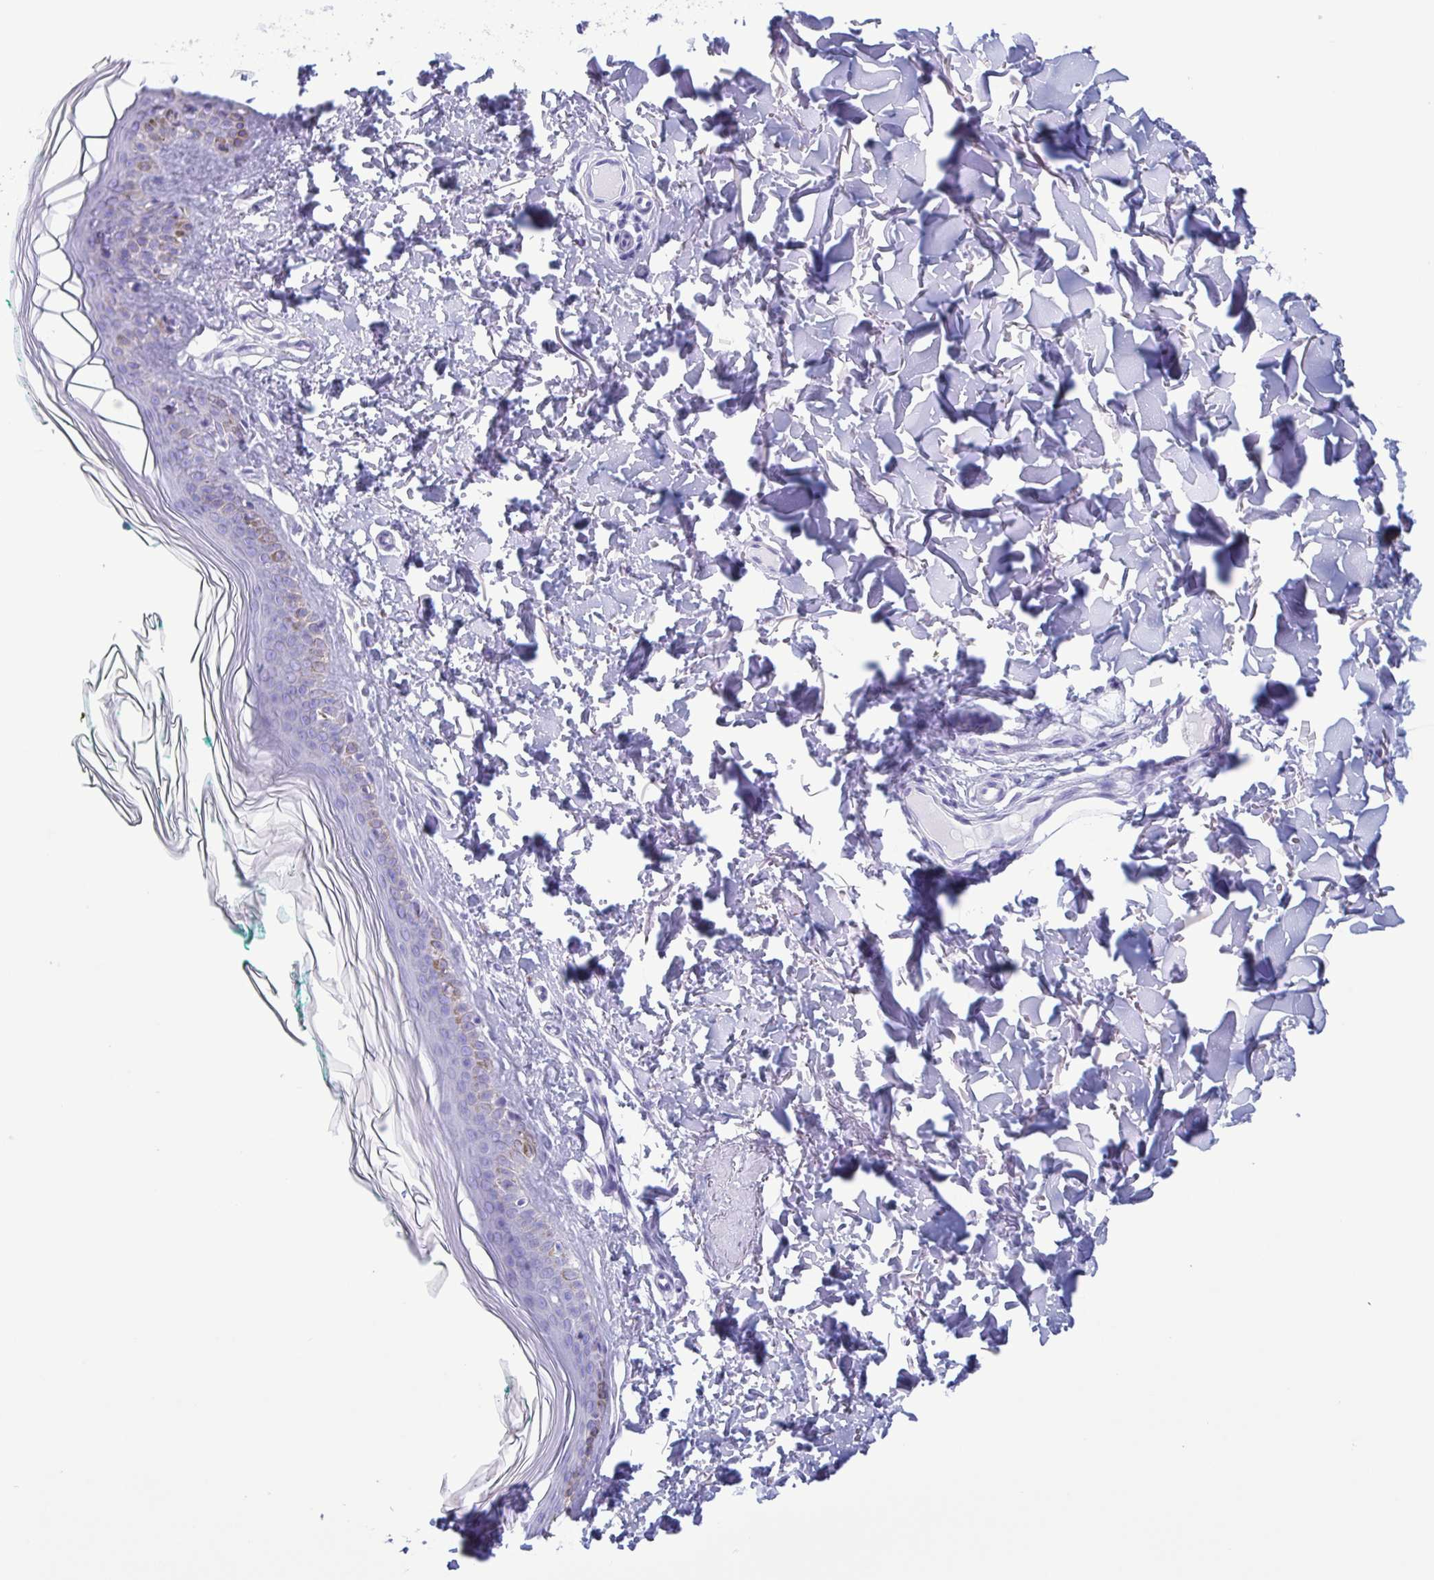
{"staining": {"intensity": "negative", "quantity": "none", "location": "none"}, "tissue": "skin", "cell_type": "Fibroblasts", "image_type": "normal", "snomed": [{"axis": "morphology", "description": "Normal tissue, NOS"}, {"axis": "topography", "description": "Skin"}, {"axis": "topography", "description": "Peripheral nerve tissue"}], "caption": "Normal skin was stained to show a protein in brown. There is no significant expression in fibroblasts.", "gene": "LTF", "patient": {"sex": "female", "age": 45}}